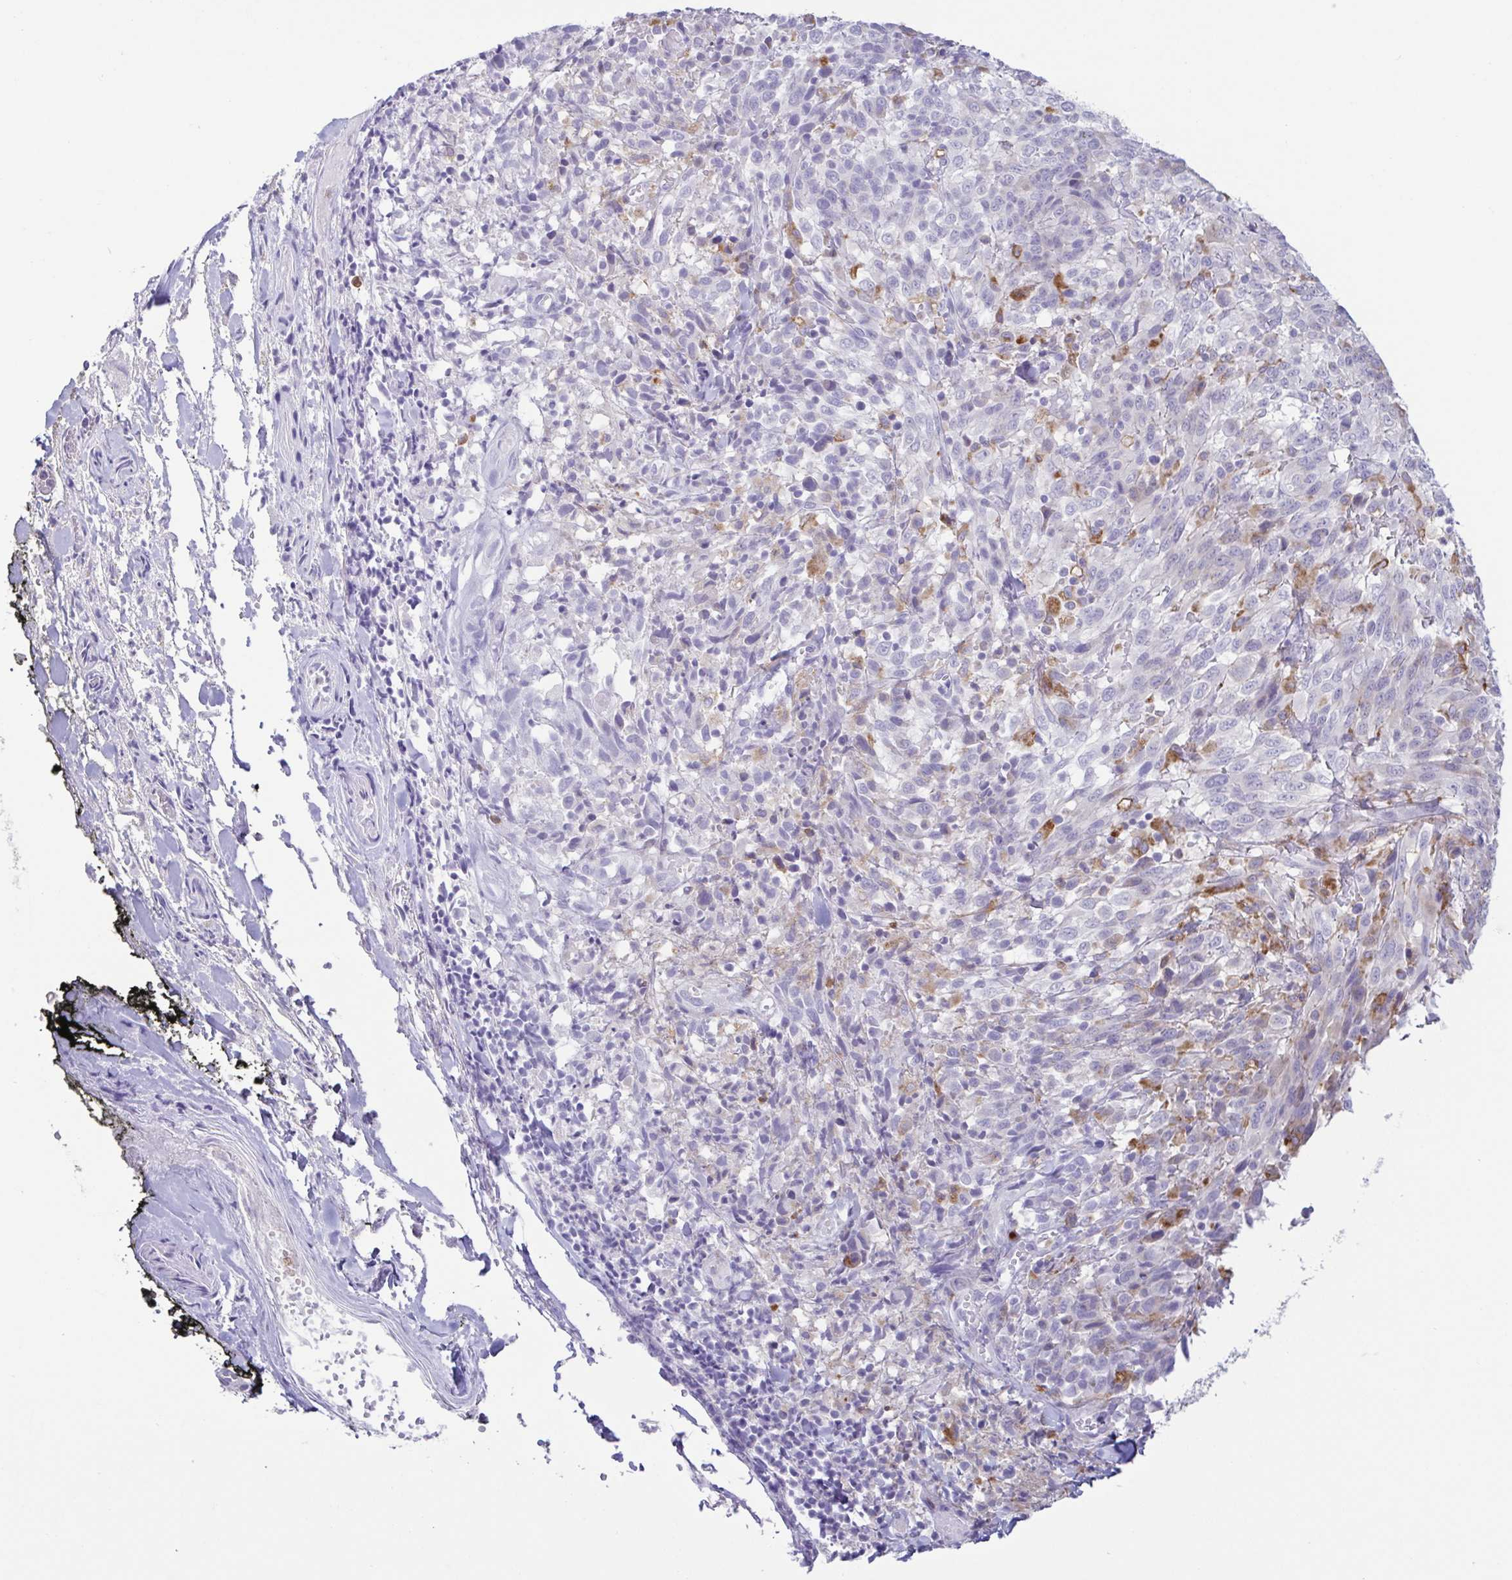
{"staining": {"intensity": "negative", "quantity": "none", "location": "none"}, "tissue": "melanoma", "cell_type": "Tumor cells", "image_type": "cancer", "snomed": [{"axis": "morphology", "description": "Malignant melanoma, NOS"}, {"axis": "topography", "description": "Skin"}], "caption": "IHC histopathology image of malignant melanoma stained for a protein (brown), which demonstrates no positivity in tumor cells.", "gene": "ATP6V1G2", "patient": {"sex": "female", "age": 91}}